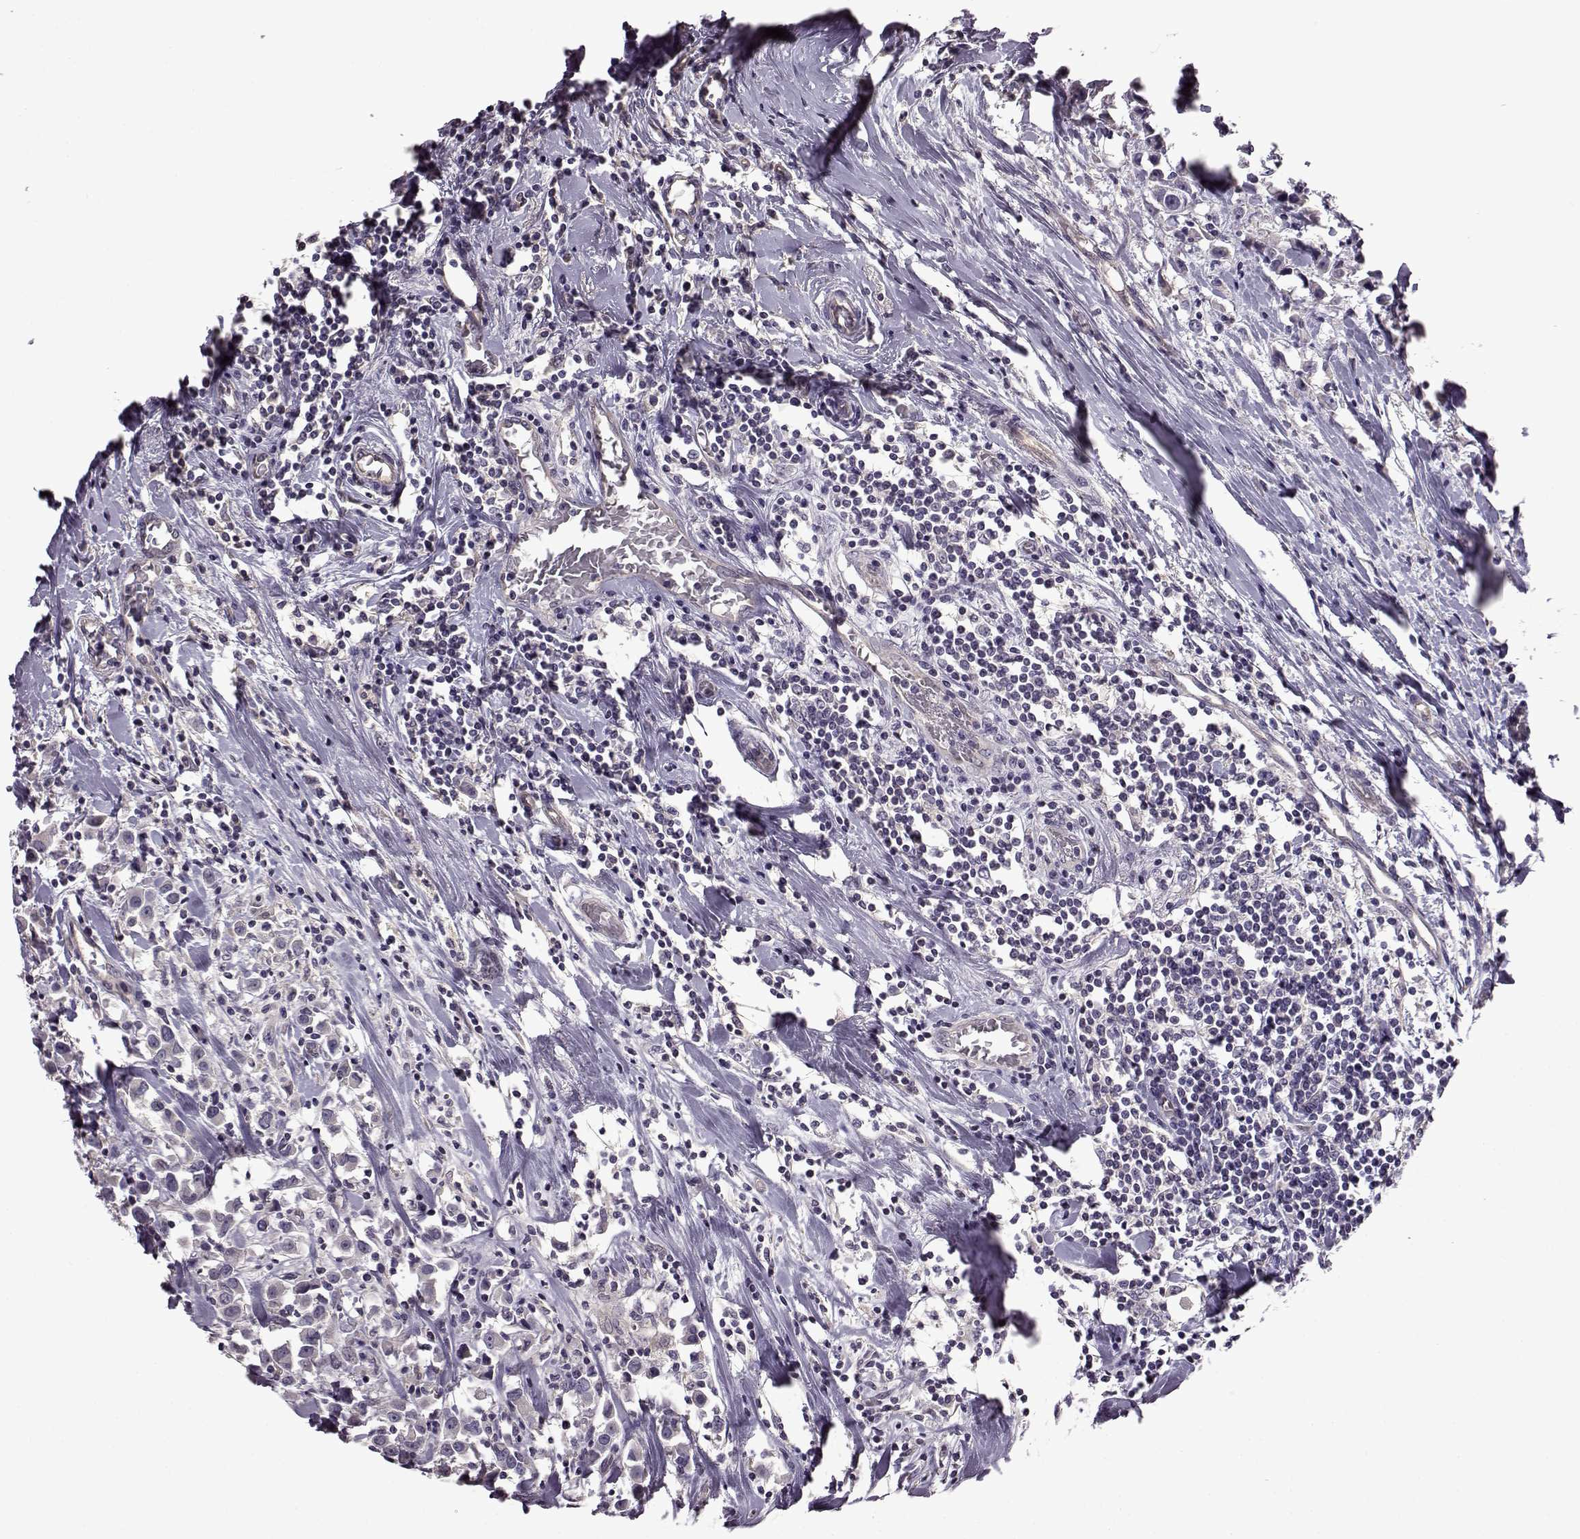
{"staining": {"intensity": "negative", "quantity": "none", "location": "none"}, "tissue": "breast cancer", "cell_type": "Tumor cells", "image_type": "cancer", "snomed": [{"axis": "morphology", "description": "Duct carcinoma"}, {"axis": "topography", "description": "Breast"}], "caption": "Tumor cells are negative for brown protein staining in breast infiltrating ductal carcinoma.", "gene": "EDDM3B", "patient": {"sex": "female", "age": 61}}